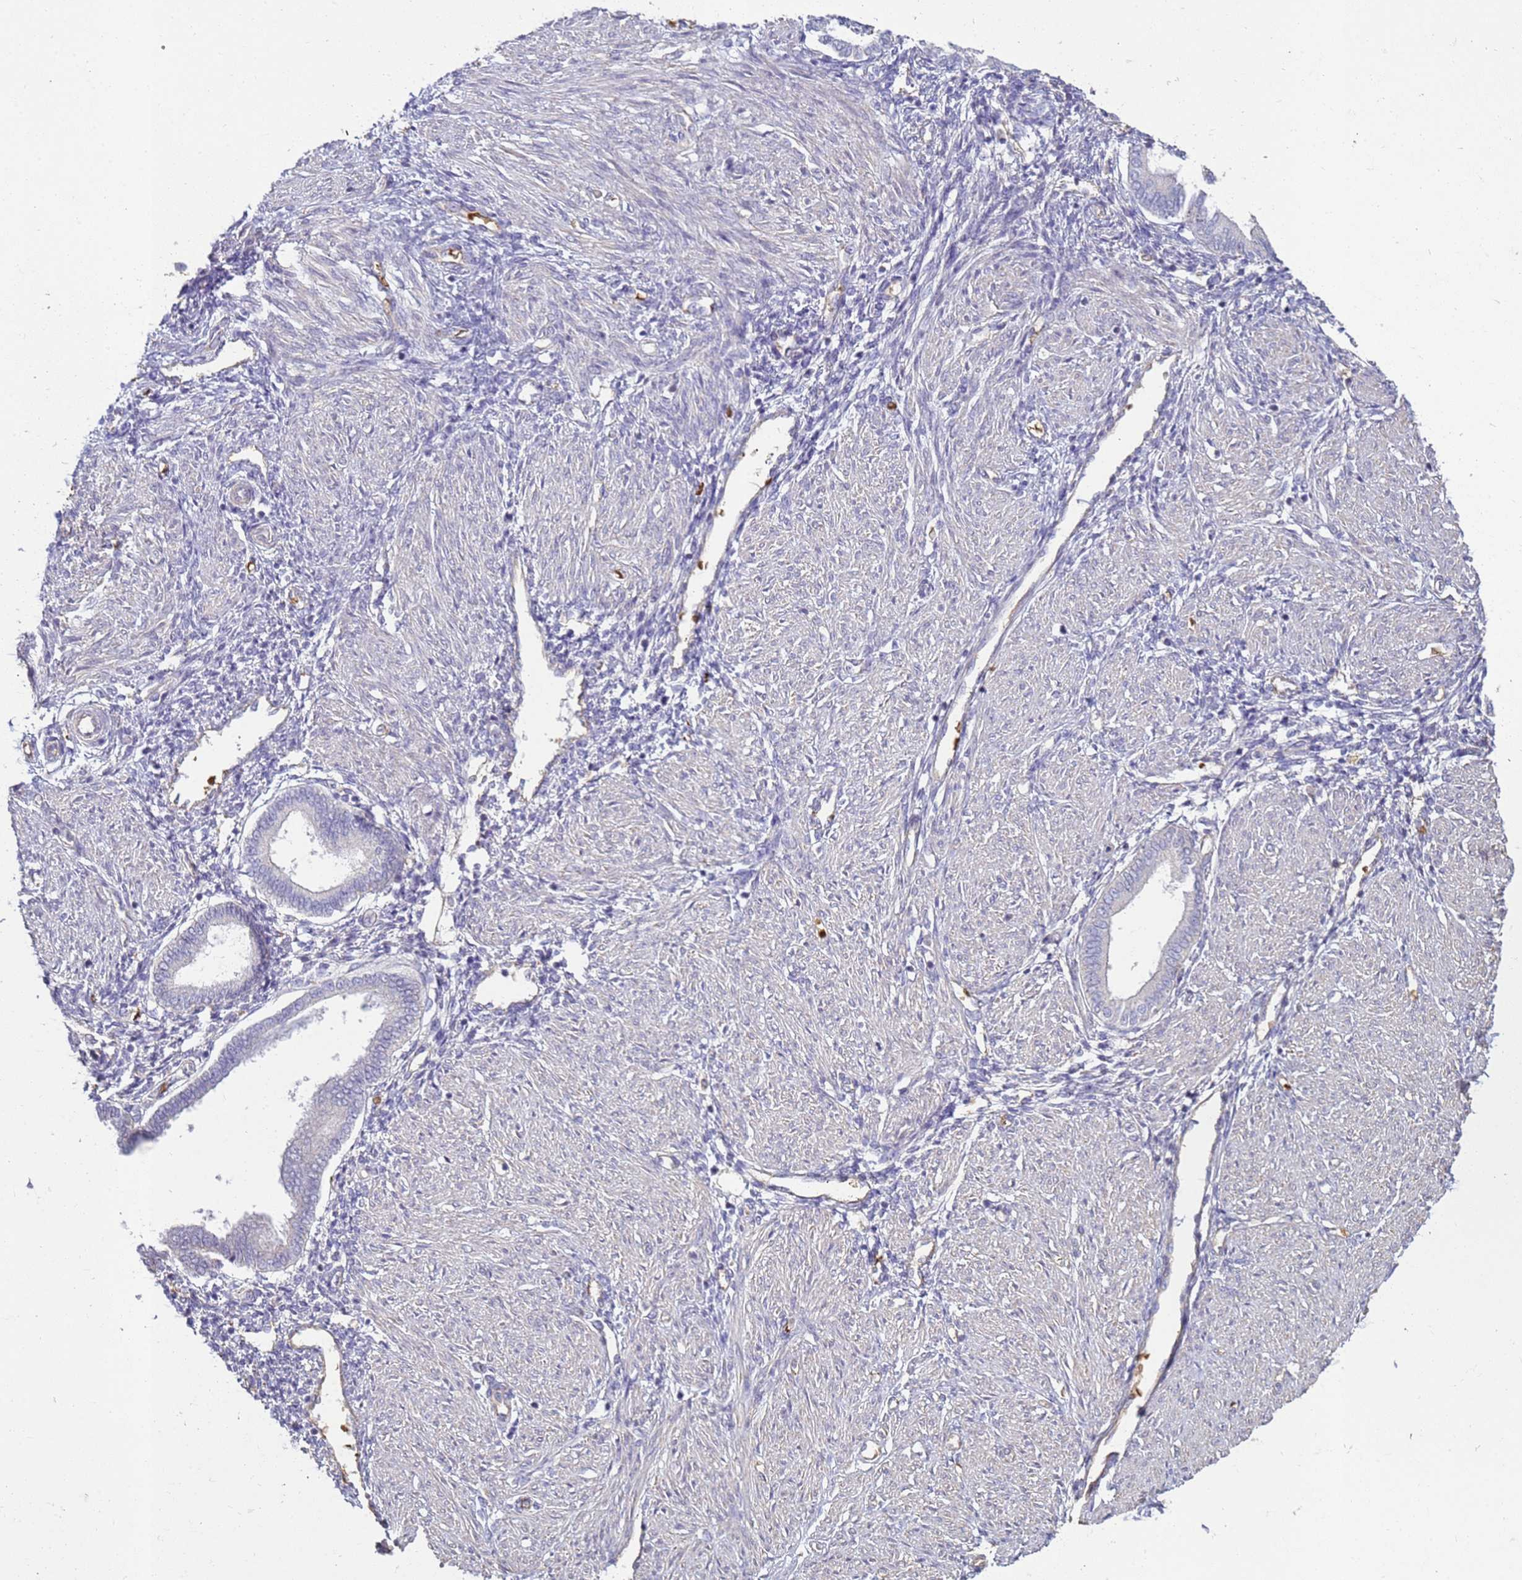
{"staining": {"intensity": "negative", "quantity": "none", "location": "none"}, "tissue": "endometrium", "cell_type": "Cells in endometrial stroma", "image_type": "normal", "snomed": [{"axis": "morphology", "description": "Normal tissue, NOS"}, {"axis": "topography", "description": "Endometrium"}], "caption": "Immunohistochemistry (IHC) of unremarkable endometrium exhibits no positivity in cells in endometrial stroma. (Immunohistochemistry (IHC), brightfield microscopy, high magnification).", "gene": "SGIP1", "patient": {"sex": "female", "age": 53}}